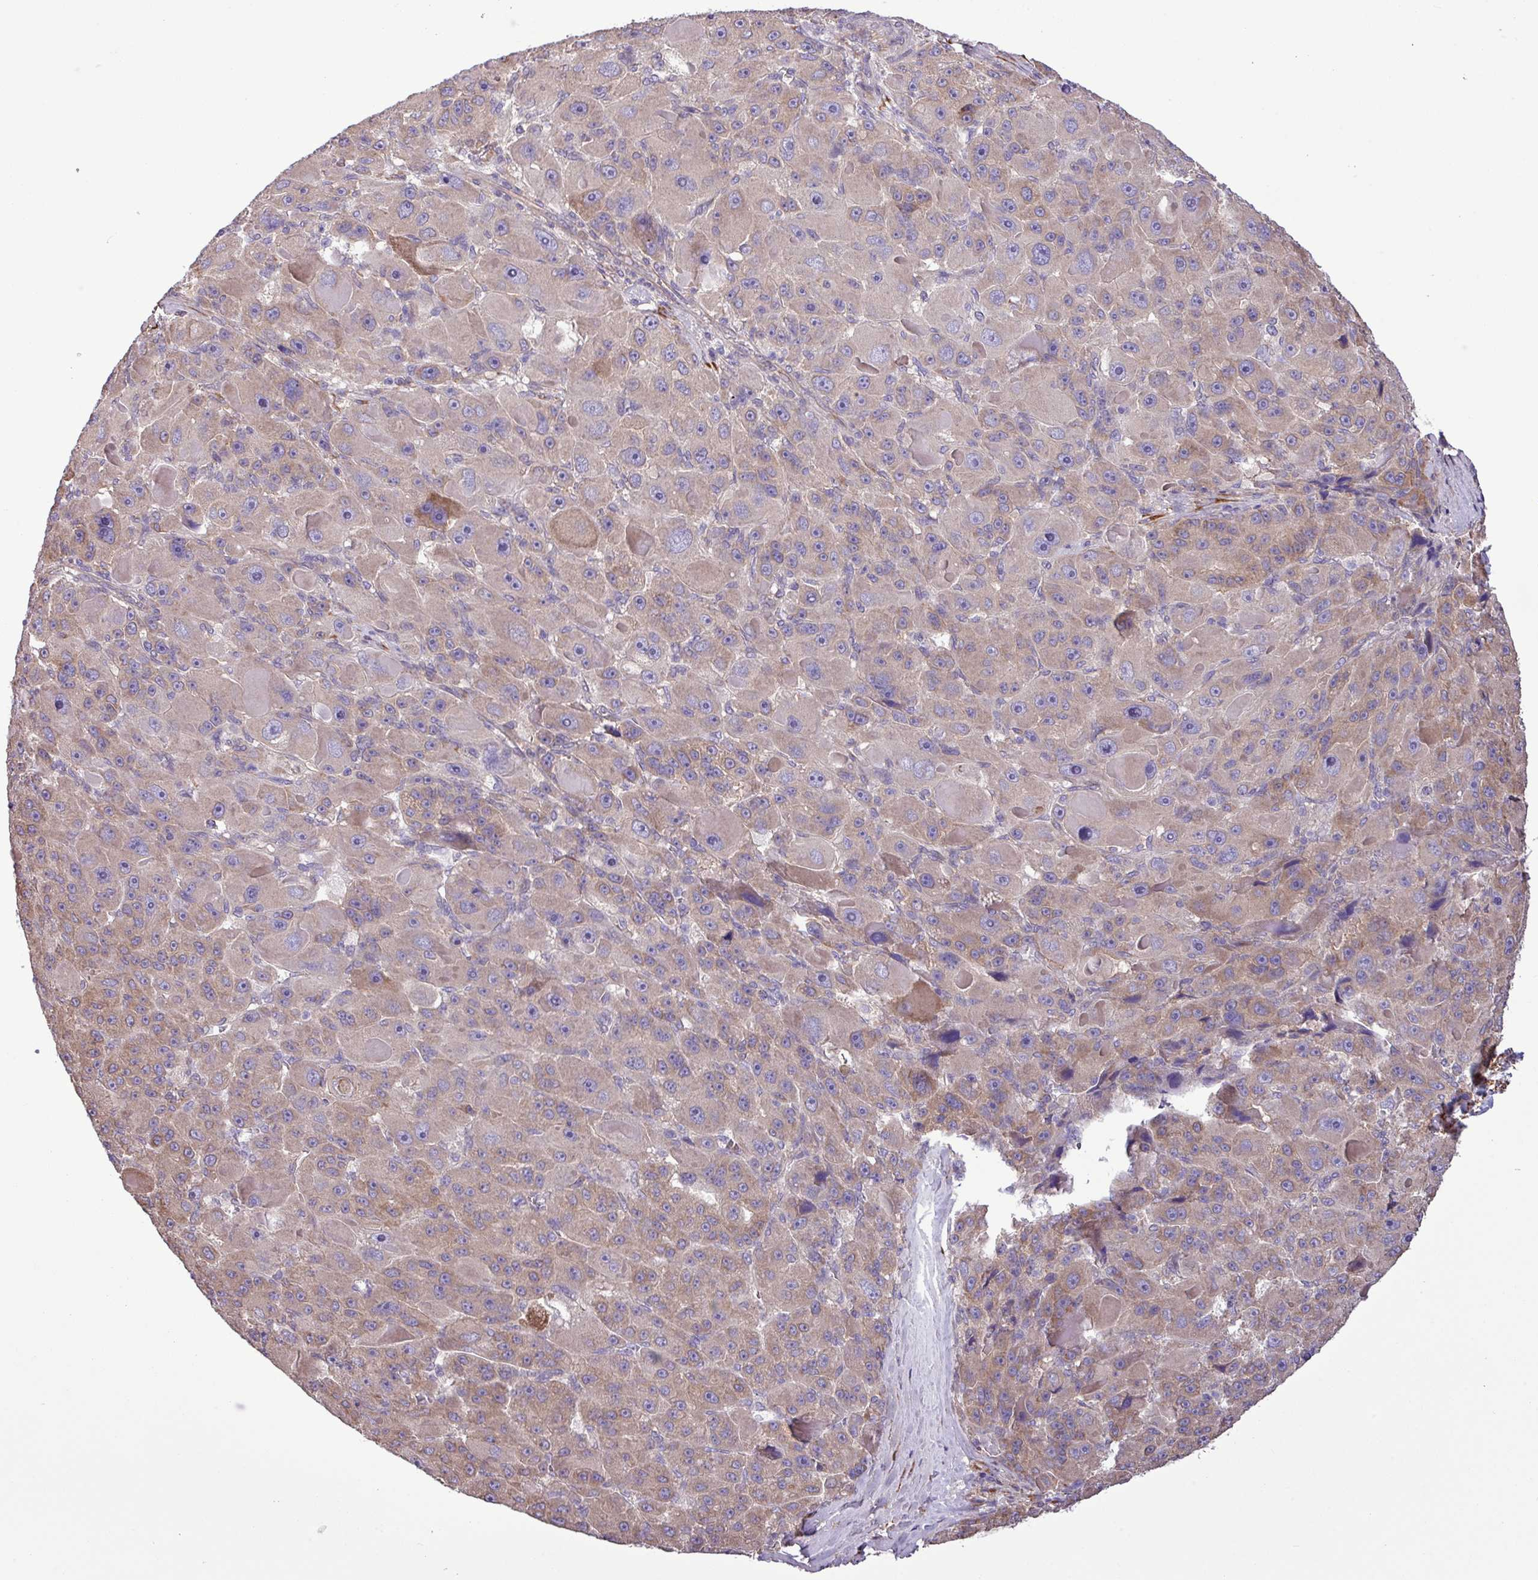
{"staining": {"intensity": "moderate", "quantity": "<25%", "location": "cytoplasmic/membranous"}, "tissue": "liver cancer", "cell_type": "Tumor cells", "image_type": "cancer", "snomed": [{"axis": "morphology", "description": "Carcinoma, Hepatocellular, NOS"}, {"axis": "topography", "description": "Liver"}], "caption": "Hepatocellular carcinoma (liver) was stained to show a protein in brown. There is low levels of moderate cytoplasmic/membranous staining in about <25% of tumor cells. Nuclei are stained in blue.", "gene": "MEGF6", "patient": {"sex": "male", "age": 76}}